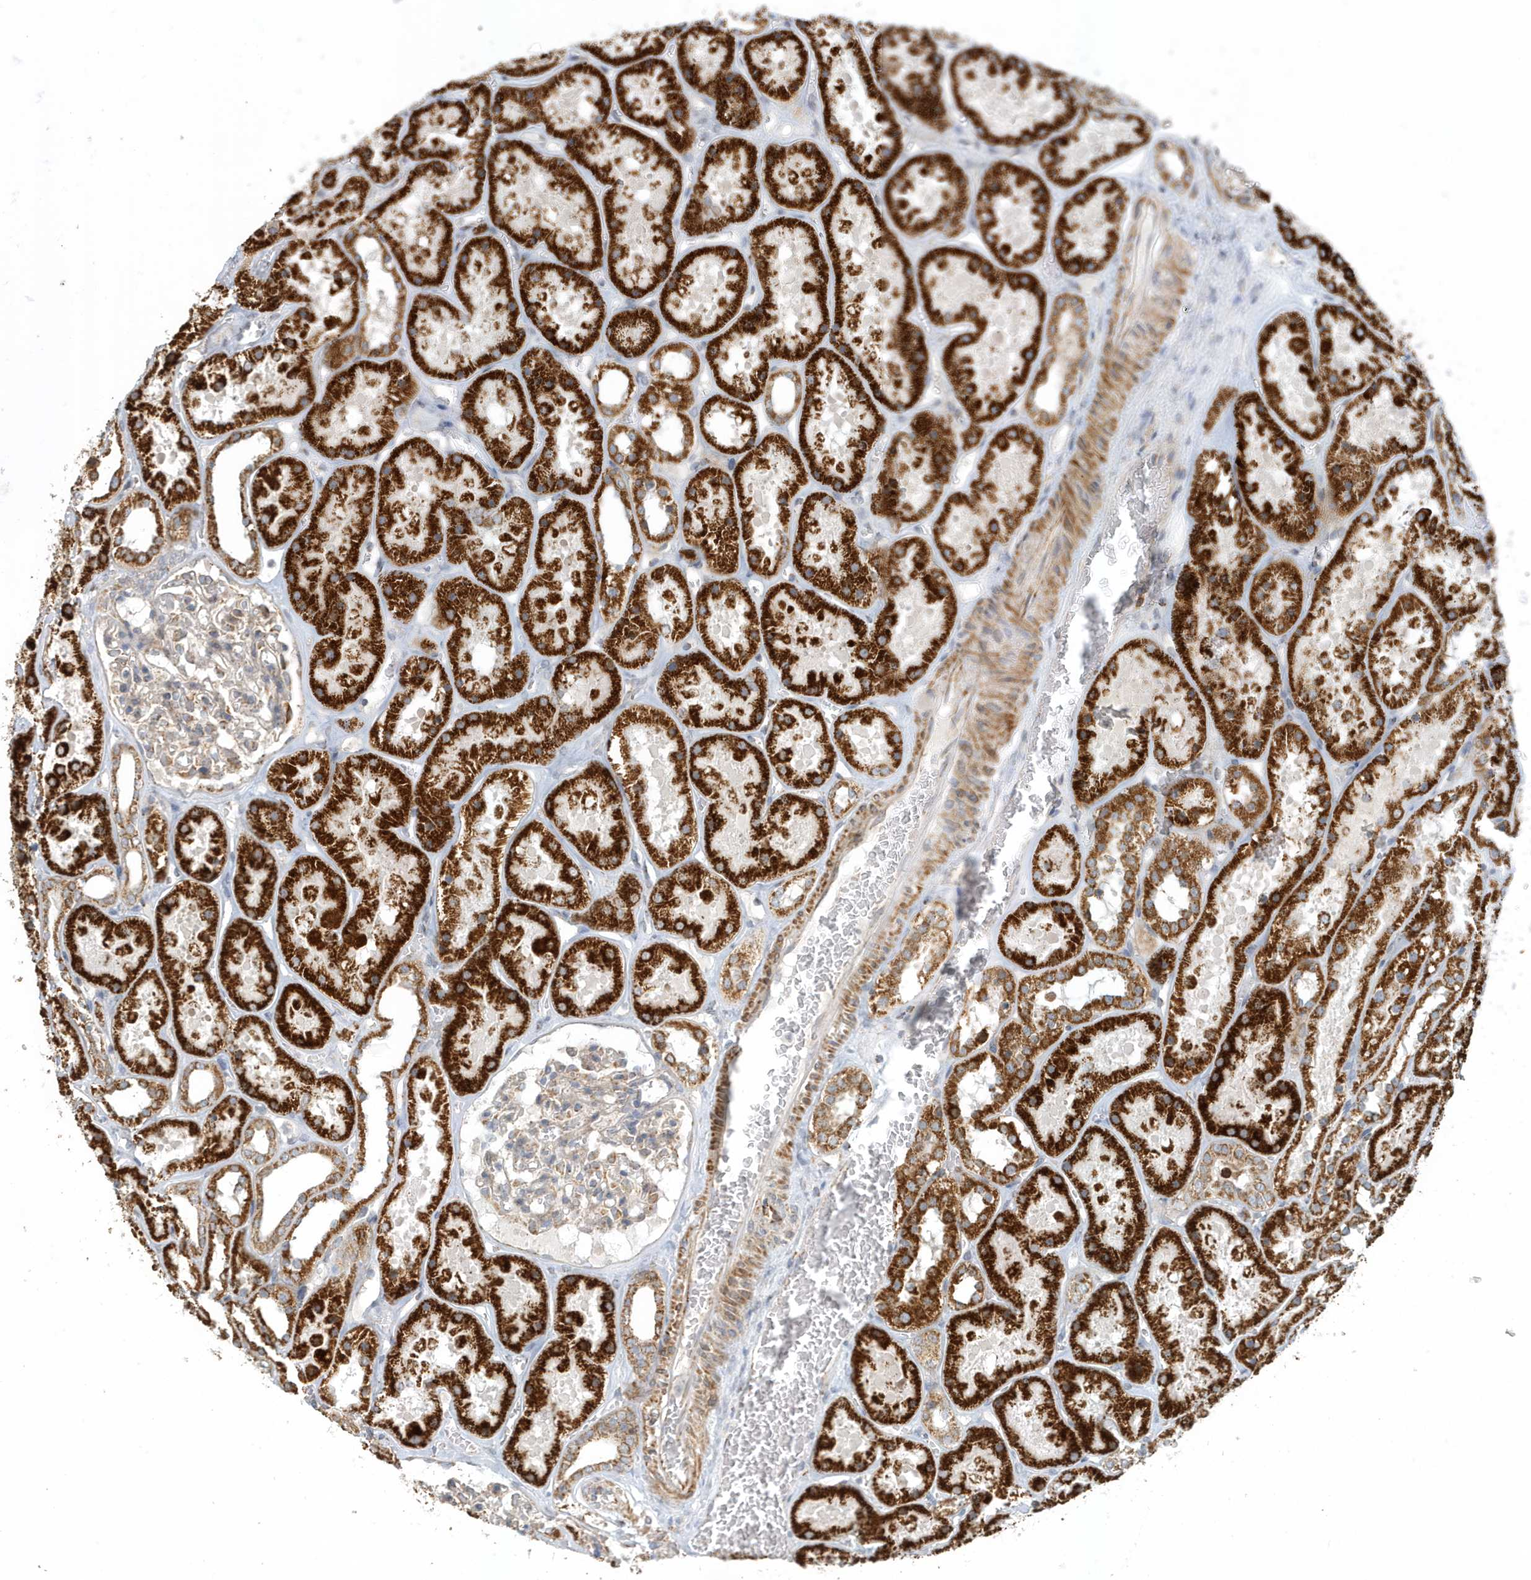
{"staining": {"intensity": "moderate", "quantity": "<25%", "location": "cytoplasmic/membranous"}, "tissue": "kidney", "cell_type": "Cells in glomeruli", "image_type": "normal", "snomed": [{"axis": "morphology", "description": "Normal tissue, NOS"}, {"axis": "topography", "description": "Kidney"}], "caption": "Moderate cytoplasmic/membranous staining for a protein is appreciated in about <25% of cells in glomeruli of unremarkable kidney using immunohistochemistry.", "gene": "MAN1A1", "patient": {"sex": "female", "age": 41}}